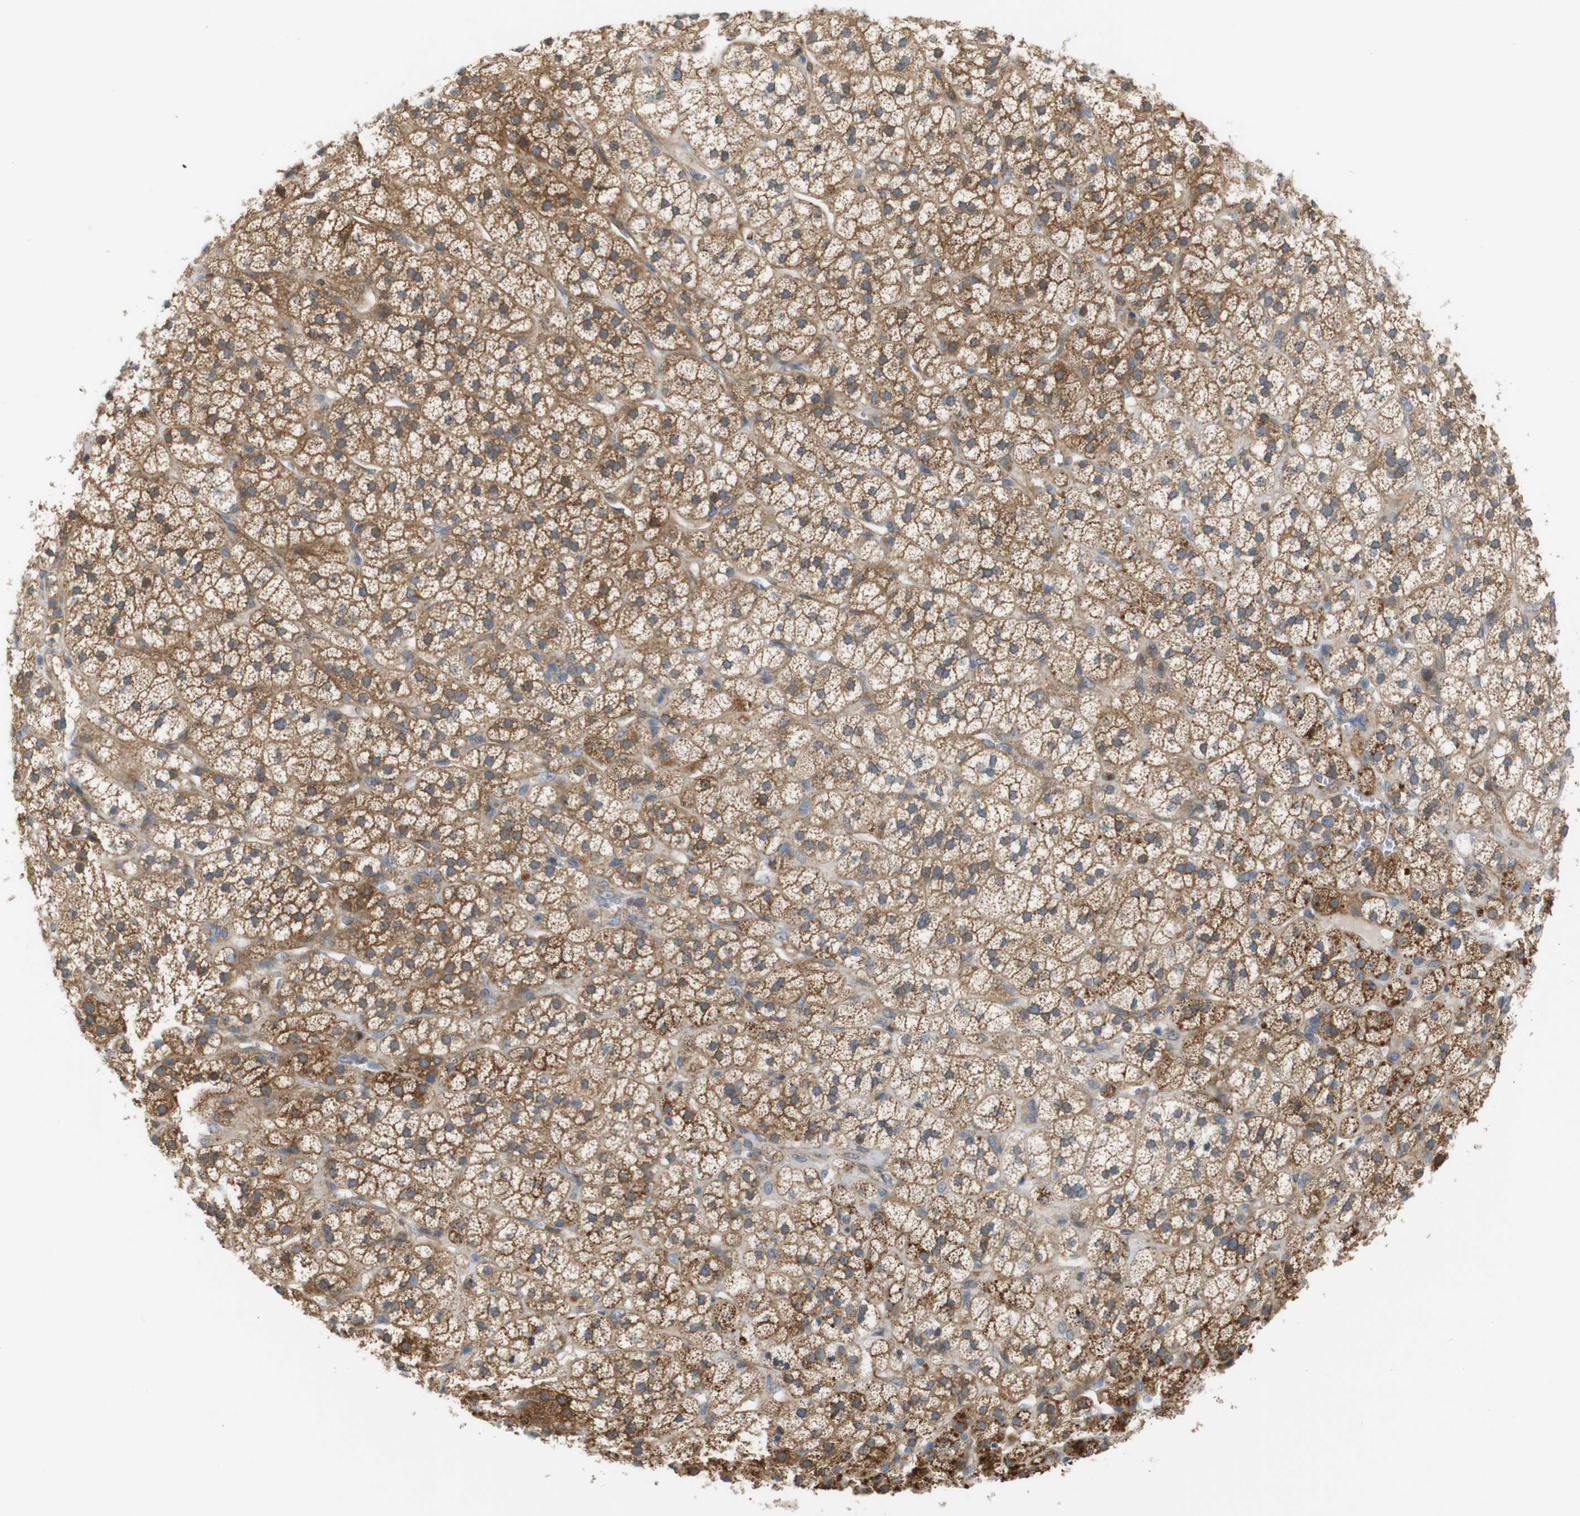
{"staining": {"intensity": "strong", "quantity": ">75%", "location": "cytoplasmic/membranous"}, "tissue": "adrenal gland", "cell_type": "Glandular cells", "image_type": "normal", "snomed": [{"axis": "morphology", "description": "Normal tissue, NOS"}, {"axis": "topography", "description": "Adrenal gland"}], "caption": "Human adrenal gland stained with a protein marker shows strong staining in glandular cells.", "gene": "RPTOR", "patient": {"sex": "male", "age": 56}}